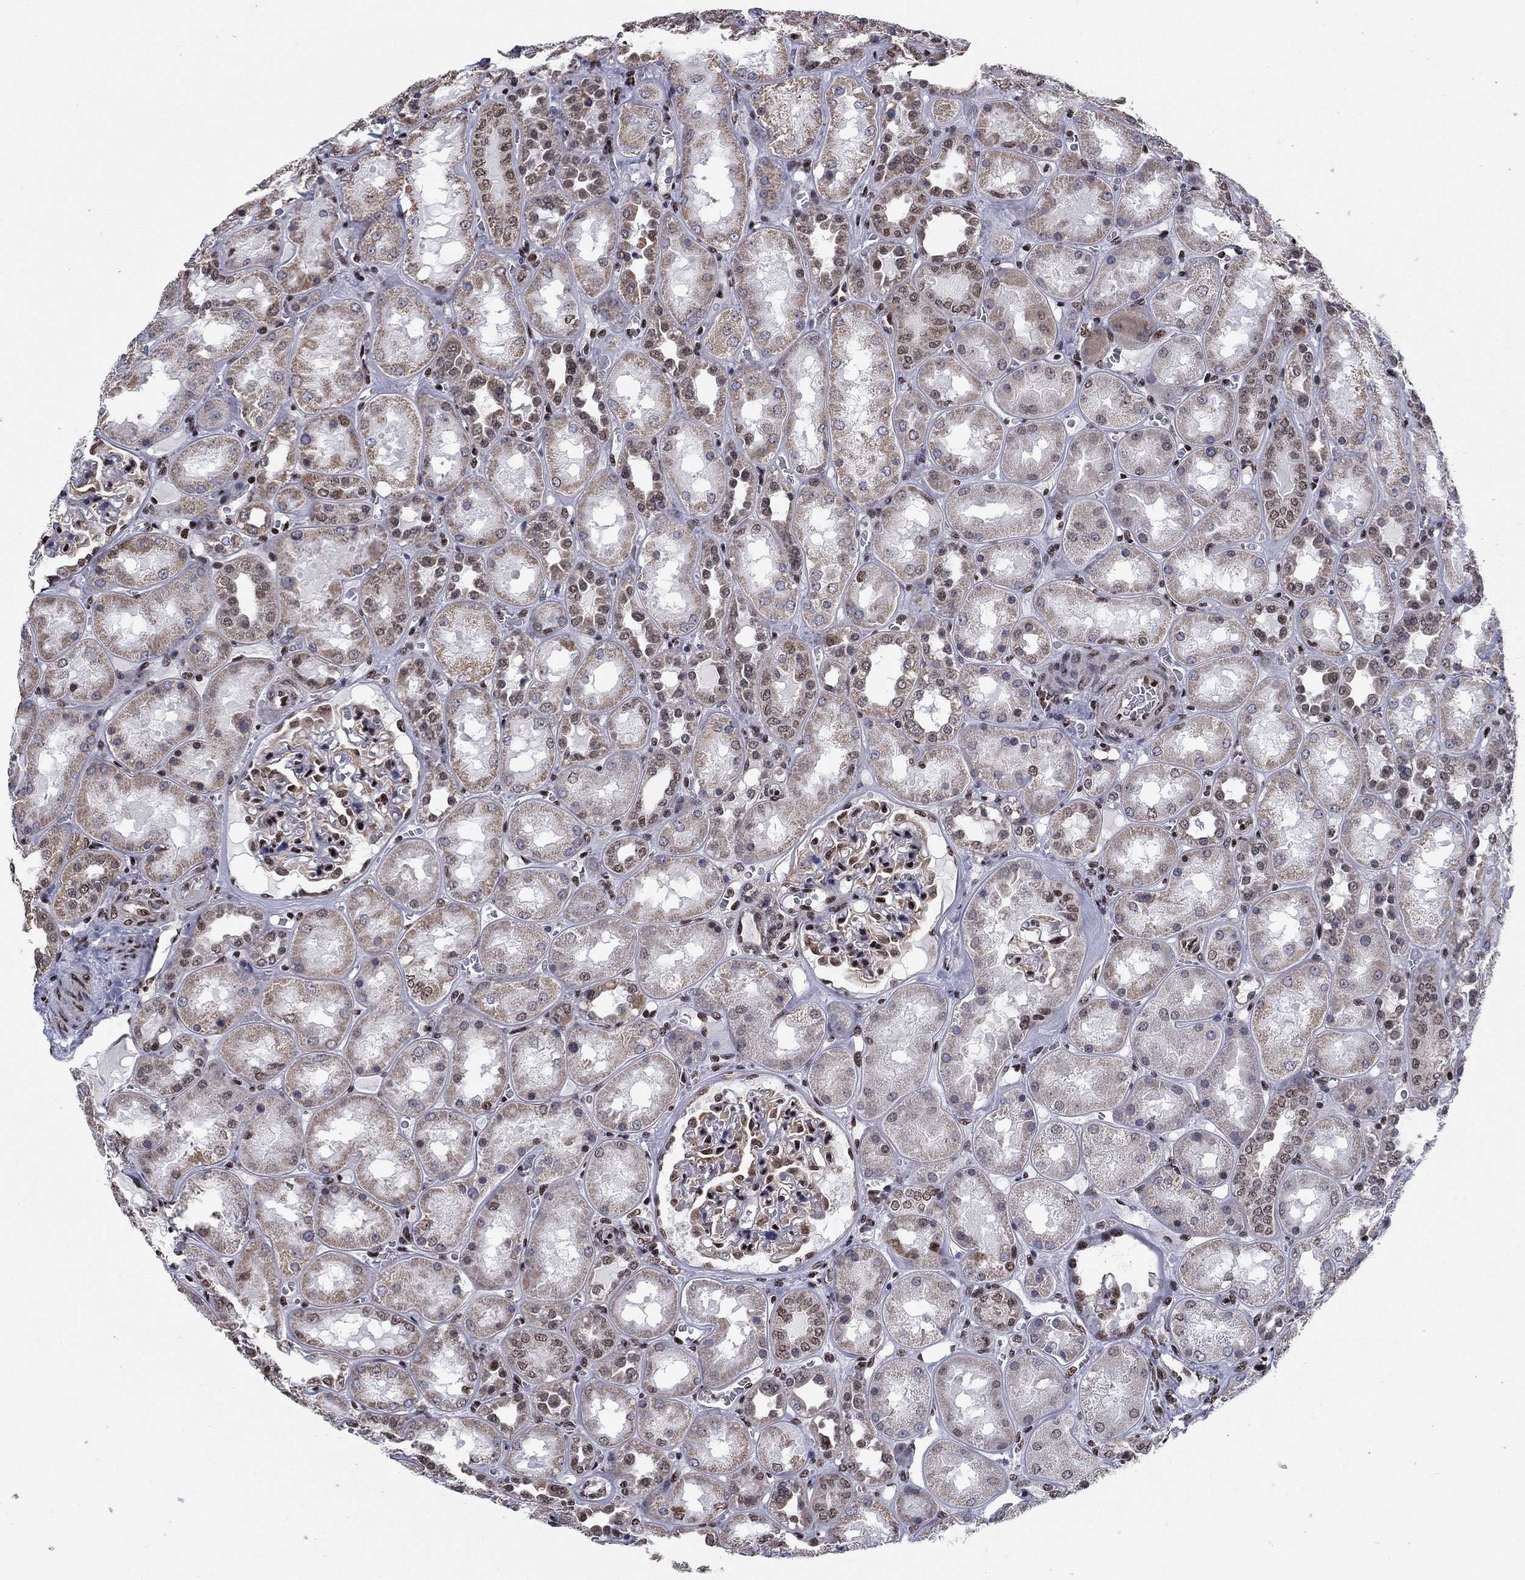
{"staining": {"intensity": "moderate", "quantity": "25%-75%", "location": "nuclear"}, "tissue": "kidney", "cell_type": "Cells in glomeruli", "image_type": "normal", "snomed": [{"axis": "morphology", "description": "Normal tissue, NOS"}, {"axis": "topography", "description": "Kidney"}], "caption": "Approximately 25%-75% of cells in glomeruli in benign kidney show moderate nuclear protein staining as visualized by brown immunohistochemical staining.", "gene": "N4BP2", "patient": {"sex": "male", "age": 73}}